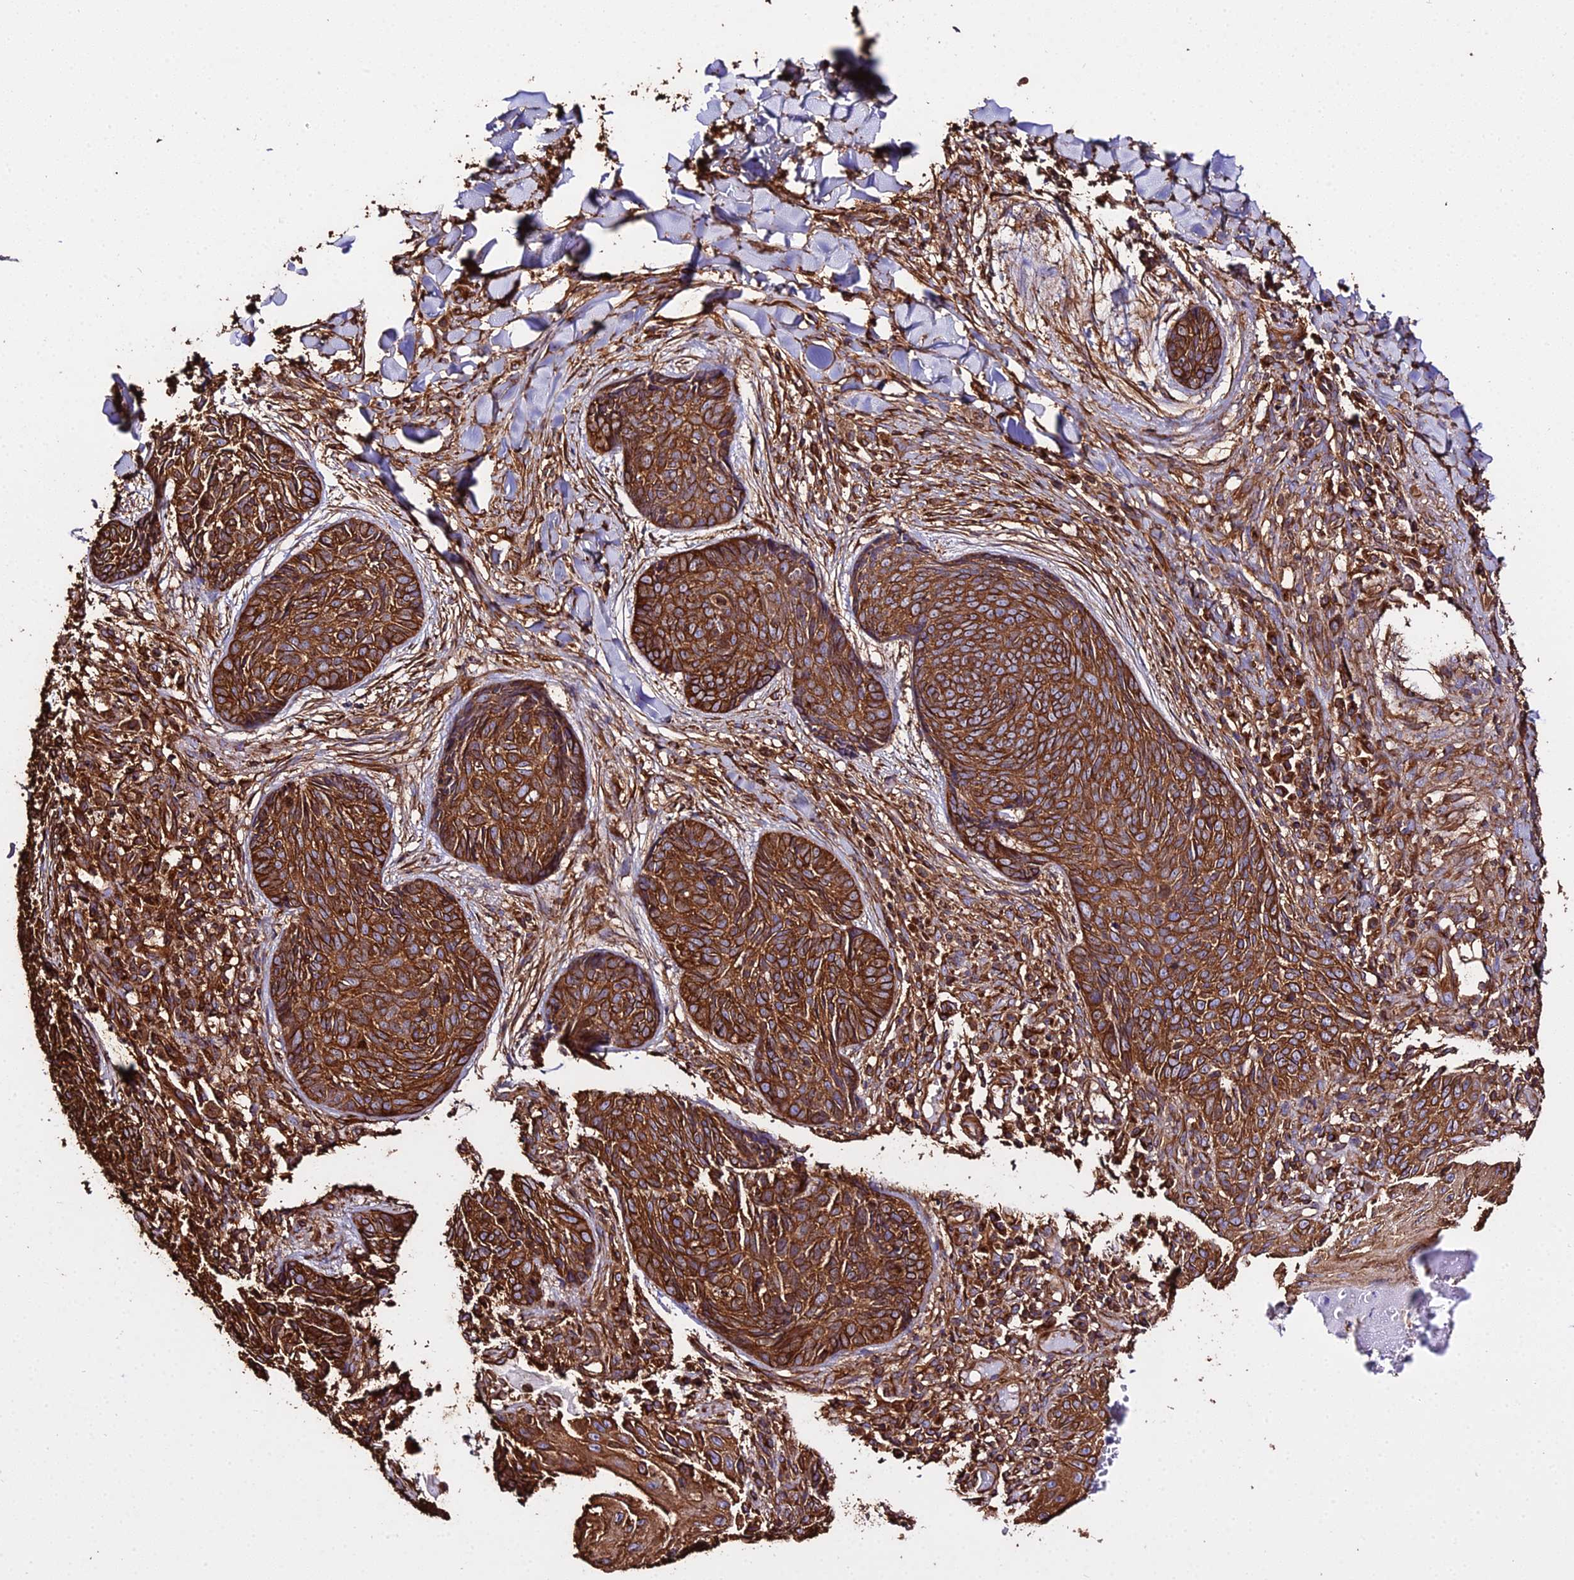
{"staining": {"intensity": "strong", "quantity": ">75%", "location": "cytoplasmic/membranous"}, "tissue": "skin cancer", "cell_type": "Tumor cells", "image_type": "cancer", "snomed": [{"axis": "morphology", "description": "Basal cell carcinoma"}, {"axis": "topography", "description": "Skin"}], "caption": "The image displays staining of skin basal cell carcinoma, revealing strong cytoplasmic/membranous protein expression (brown color) within tumor cells.", "gene": "TUBA3D", "patient": {"sex": "female", "age": 61}}